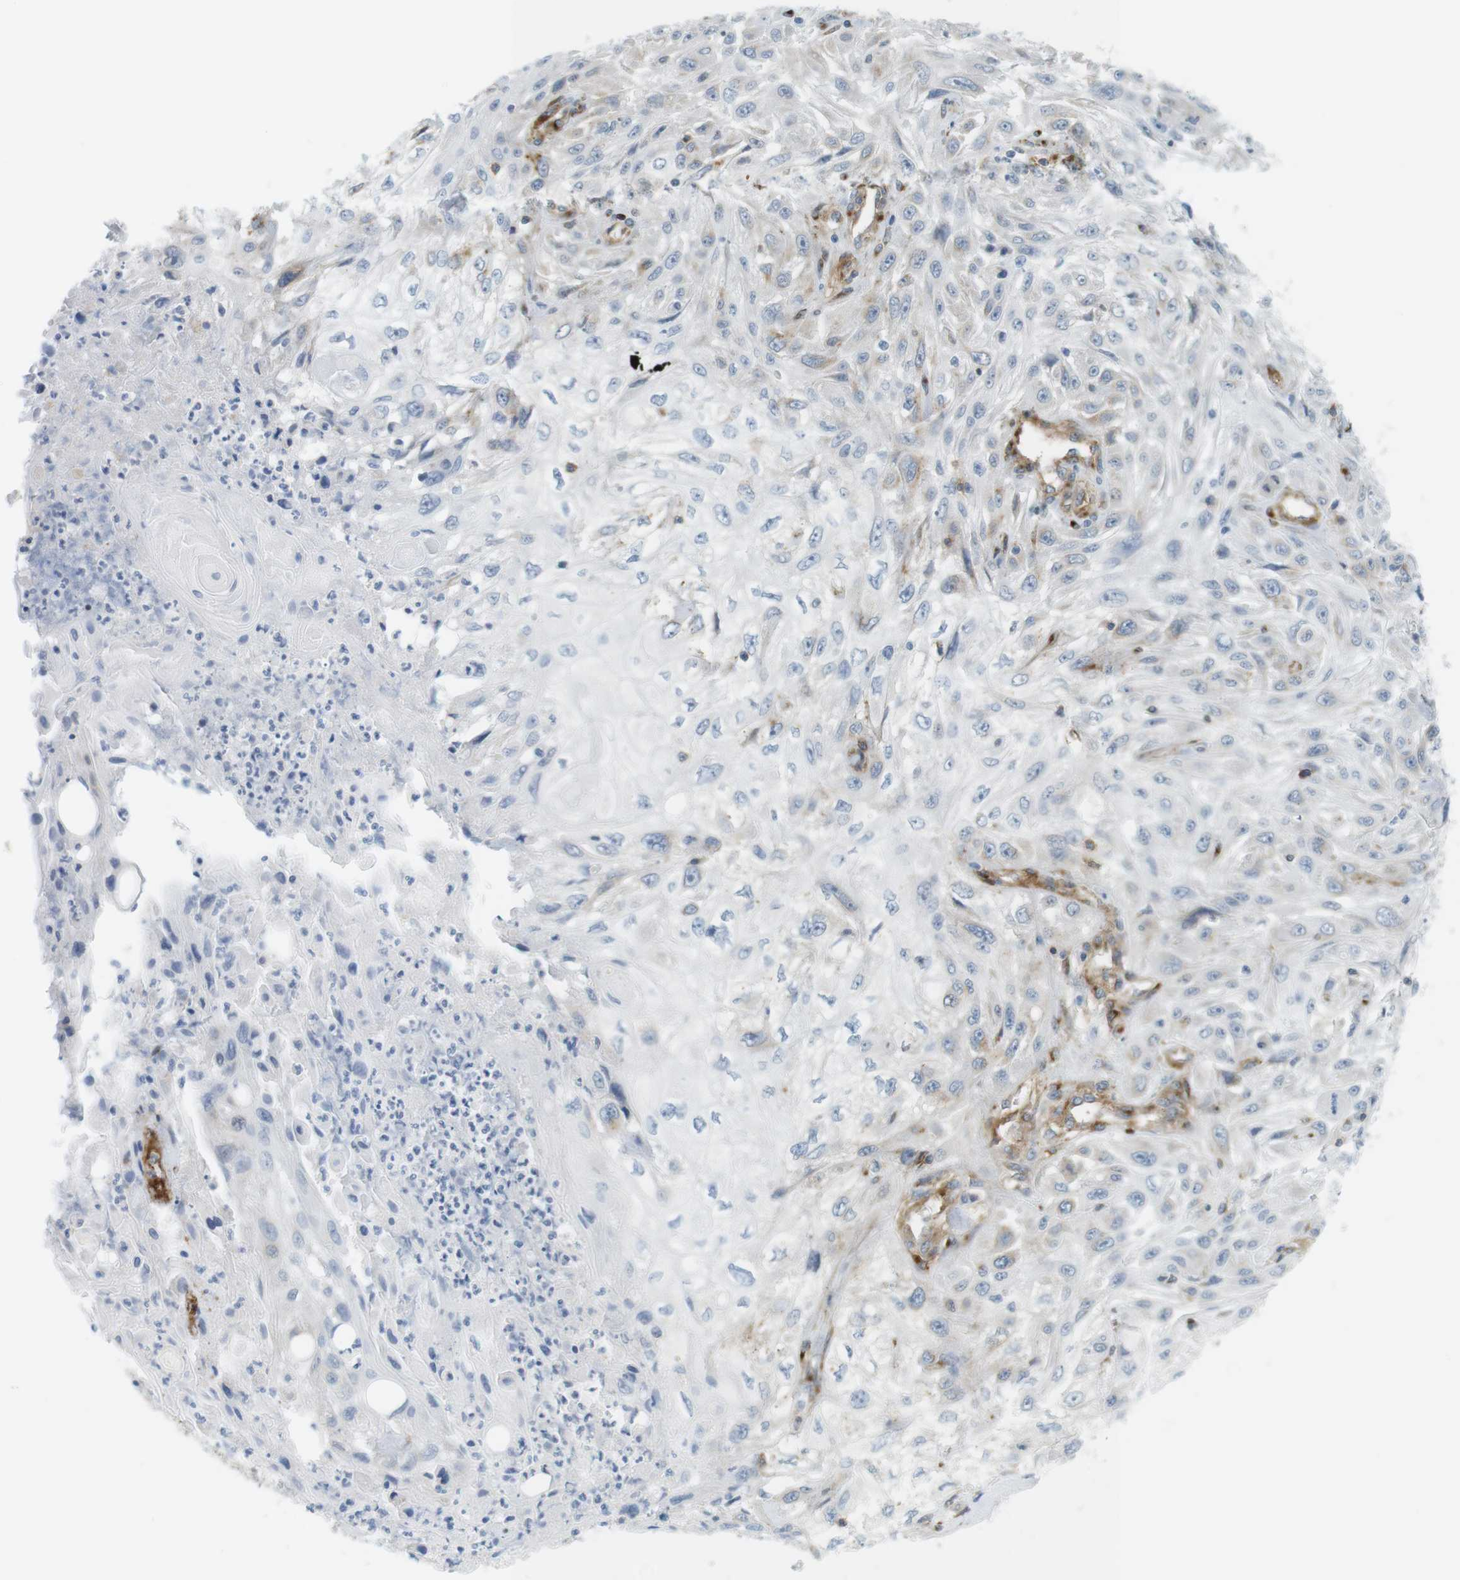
{"staining": {"intensity": "negative", "quantity": "none", "location": "none"}, "tissue": "skin cancer", "cell_type": "Tumor cells", "image_type": "cancer", "snomed": [{"axis": "morphology", "description": "Squamous cell carcinoma, NOS"}, {"axis": "topography", "description": "Skin"}], "caption": "Skin squamous cell carcinoma was stained to show a protein in brown. There is no significant positivity in tumor cells.", "gene": "F2R", "patient": {"sex": "male", "age": 75}}